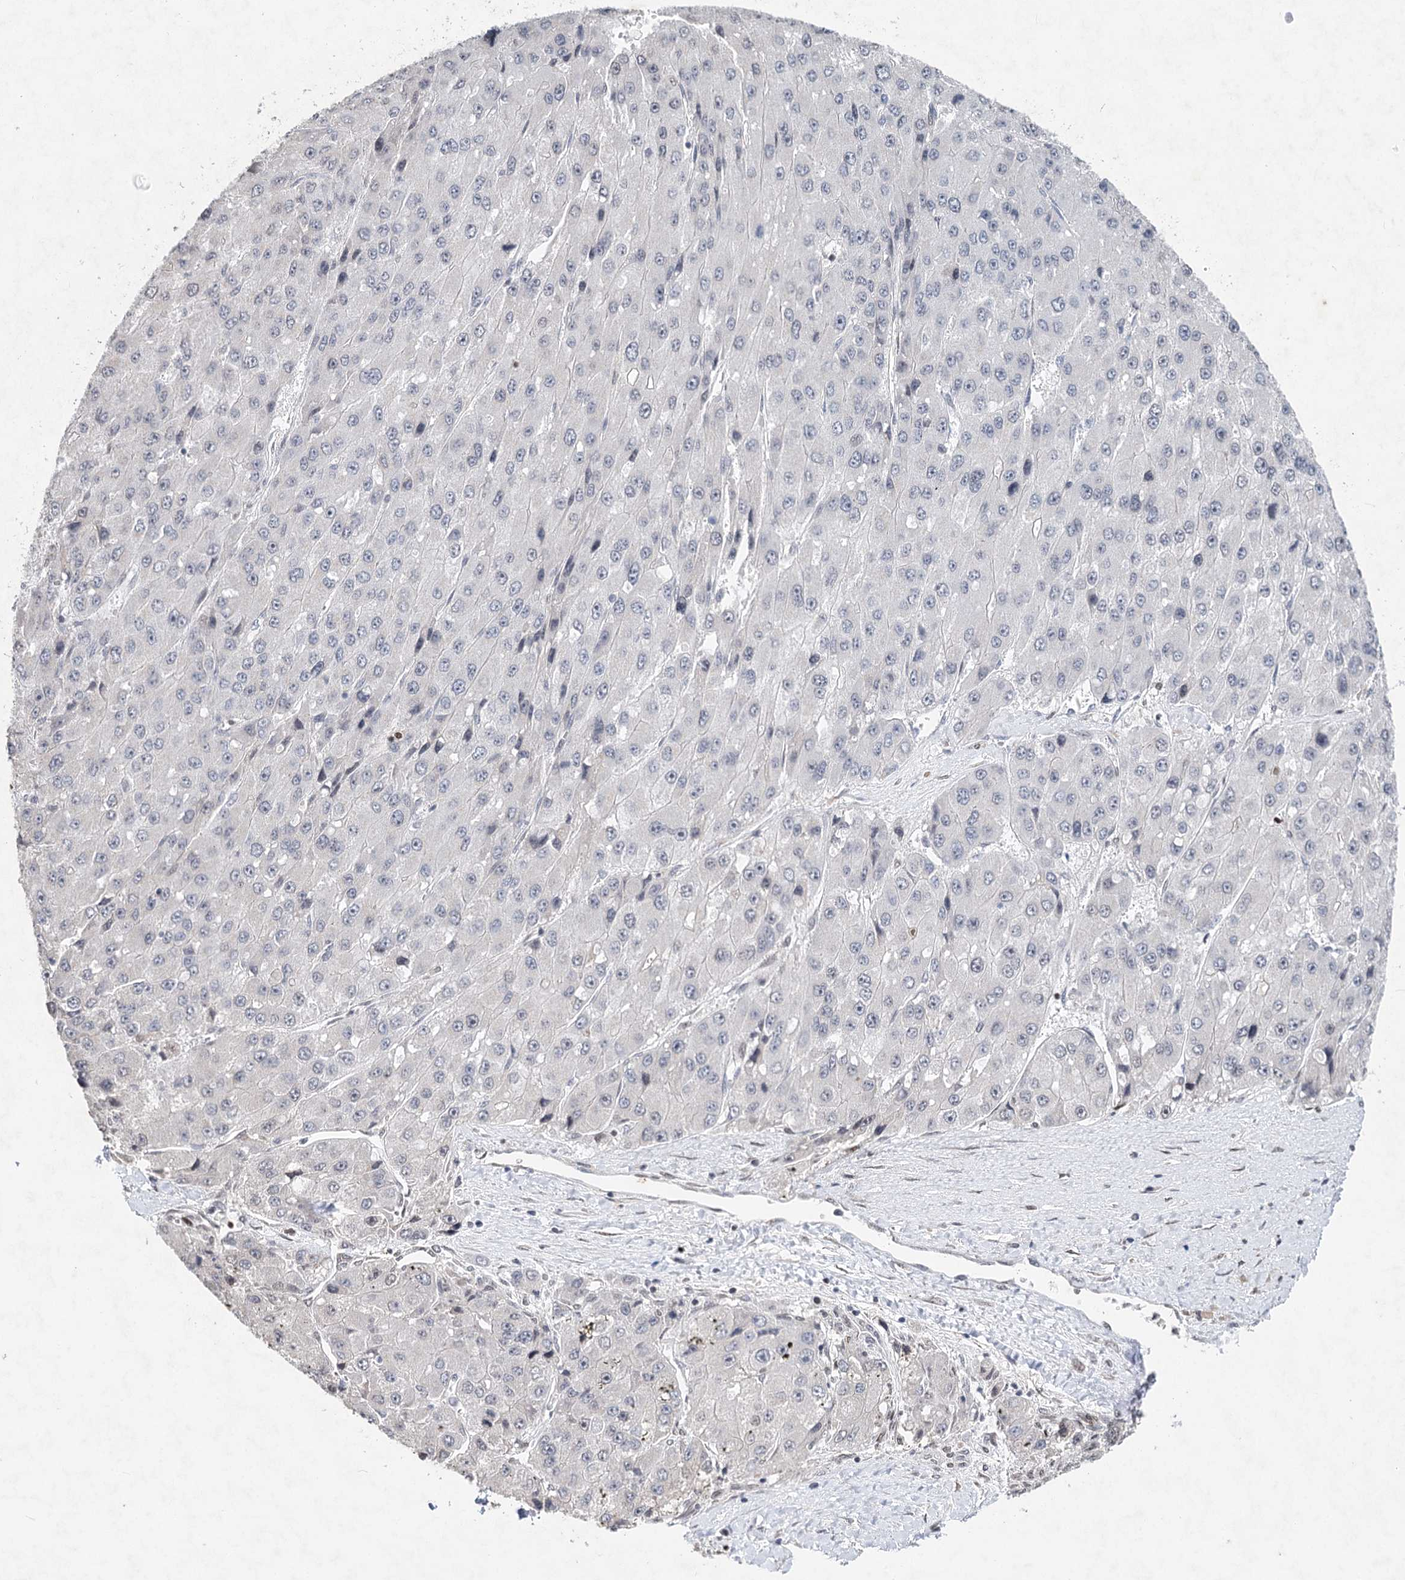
{"staining": {"intensity": "negative", "quantity": "none", "location": "none"}, "tissue": "liver cancer", "cell_type": "Tumor cells", "image_type": "cancer", "snomed": [{"axis": "morphology", "description": "Carcinoma, Hepatocellular, NOS"}, {"axis": "topography", "description": "Liver"}], "caption": "Liver cancer was stained to show a protein in brown. There is no significant staining in tumor cells.", "gene": "FRMD4A", "patient": {"sex": "female", "age": 73}}